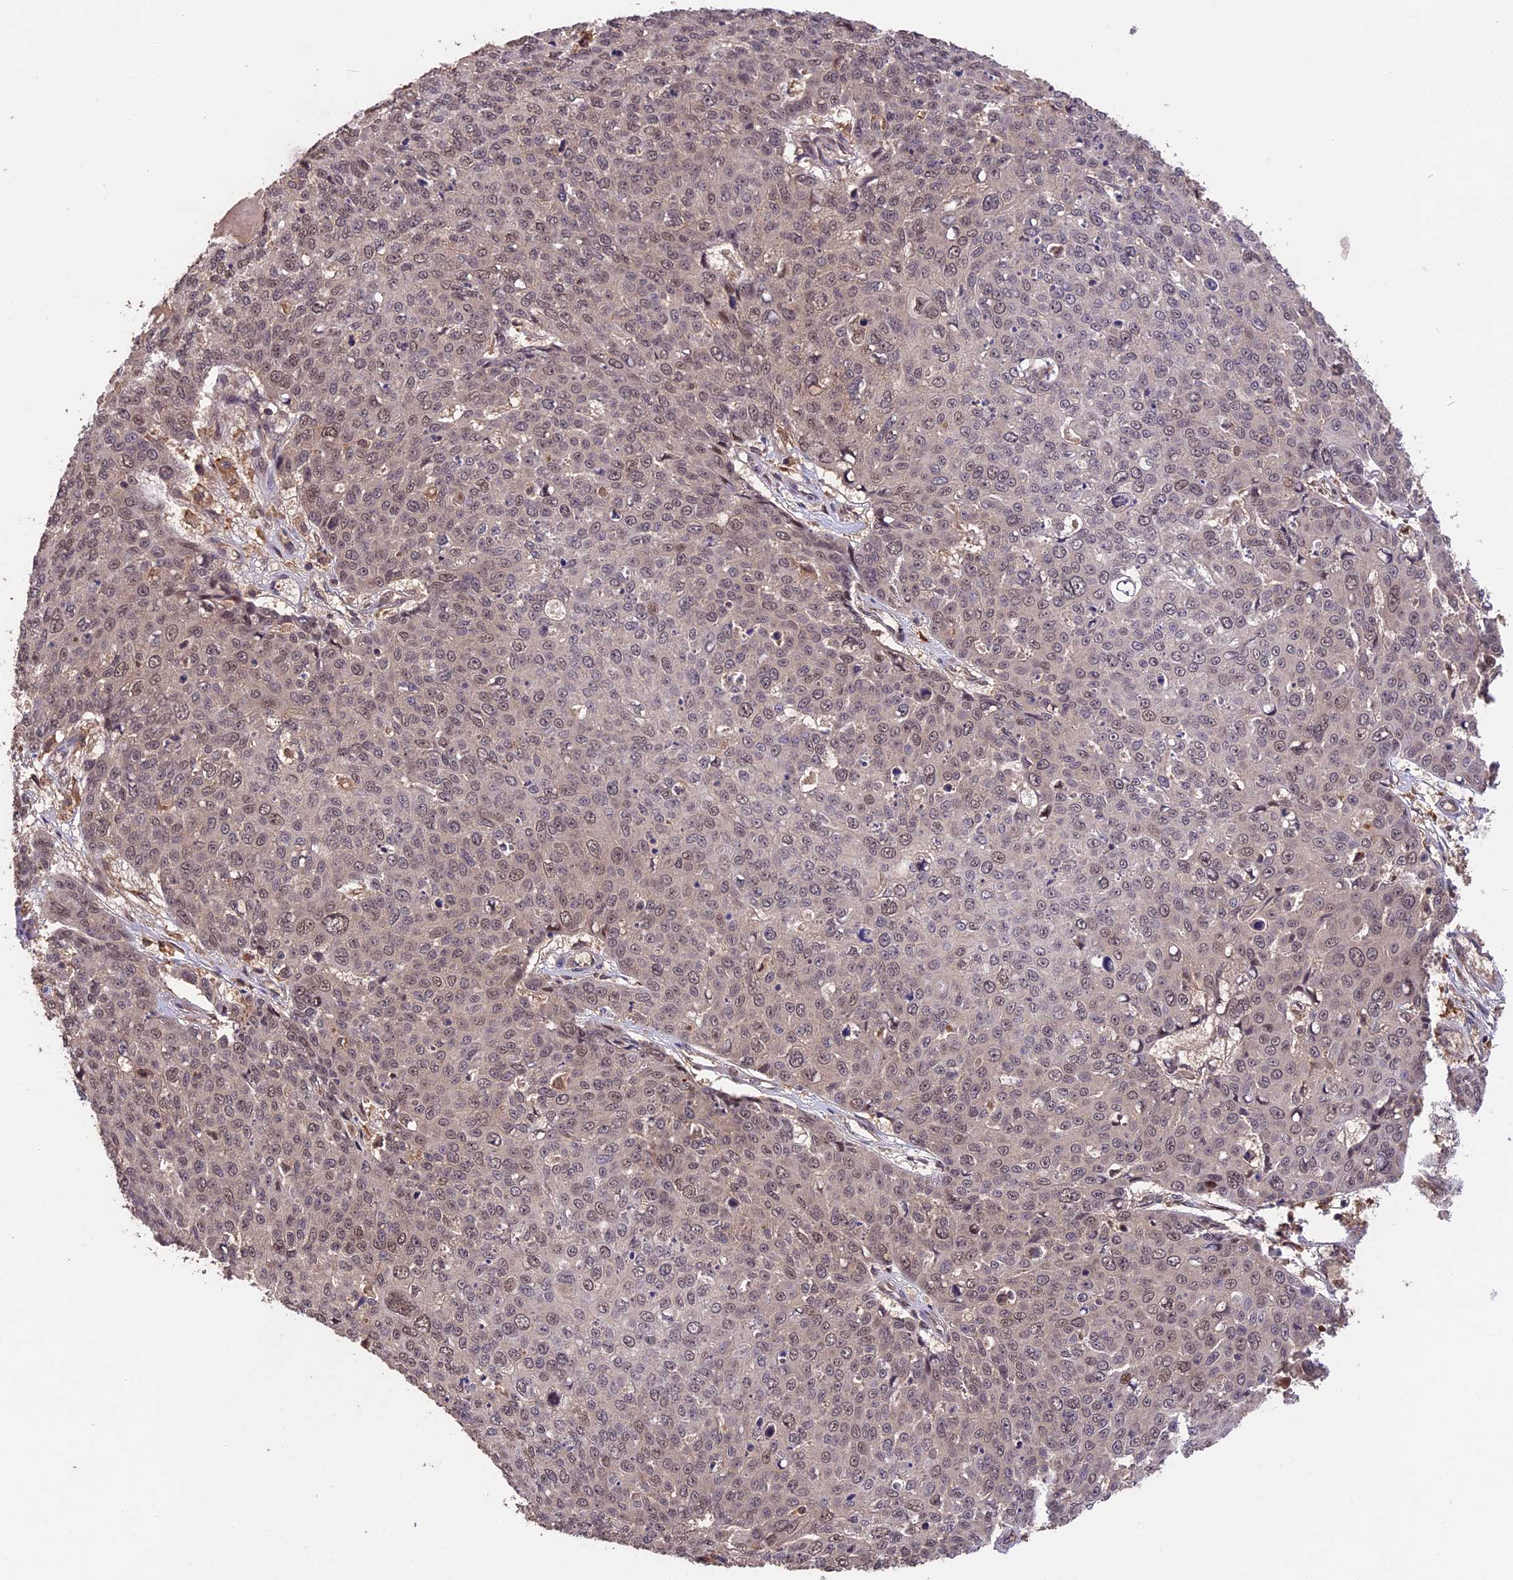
{"staining": {"intensity": "weak", "quantity": "25%-75%", "location": "nuclear"}, "tissue": "skin cancer", "cell_type": "Tumor cells", "image_type": "cancer", "snomed": [{"axis": "morphology", "description": "Squamous cell carcinoma, NOS"}, {"axis": "topography", "description": "Skin"}], "caption": "IHC staining of squamous cell carcinoma (skin), which exhibits low levels of weak nuclear staining in about 25%-75% of tumor cells indicating weak nuclear protein expression. The staining was performed using DAB (brown) for protein detection and nuclei were counterstained in hematoxylin (blue).", "gene": "ESCO1", "patient": {"sex": "male", "age": 71}}